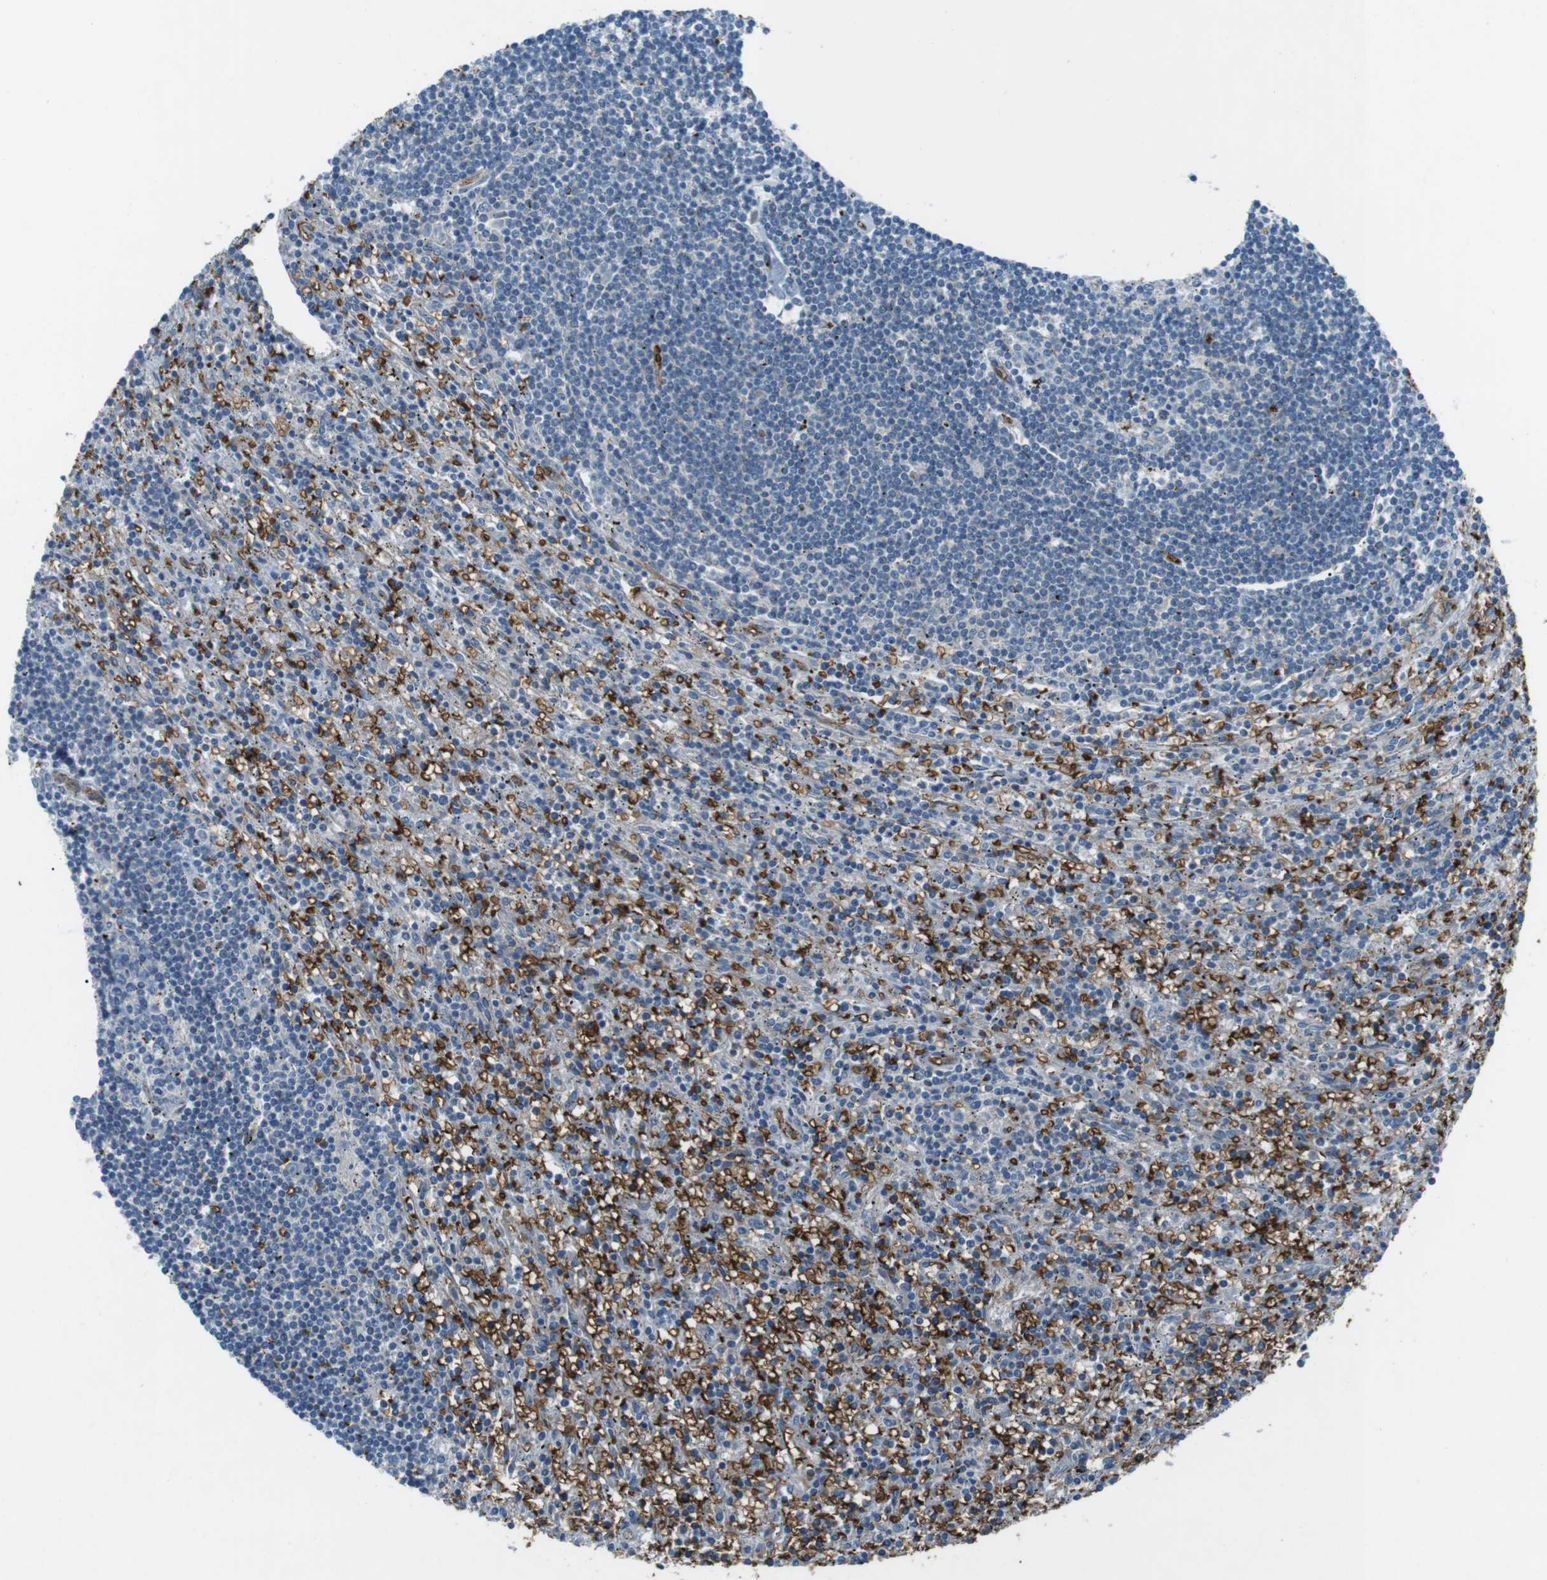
{"staining": {"intensity": "negative", "quantity": "none", "location": "none"}, "tissue": "lymphoma", "cell_type": "Tumor cells", "image_type": "cancer", "snomed": [{"axis": "morphology", "description": "Malignant lymphoma, non-Hodgkin's type, Low grade"}, {"axis": "topography", "description": "Spleen"}], "caption": "There is no significant positivity in tumor cells of lymphoma. (DAB immunohistochemistry, high magnification).", "gene": "SPTA1", "patient": {"sex": "male", "age": 76}}